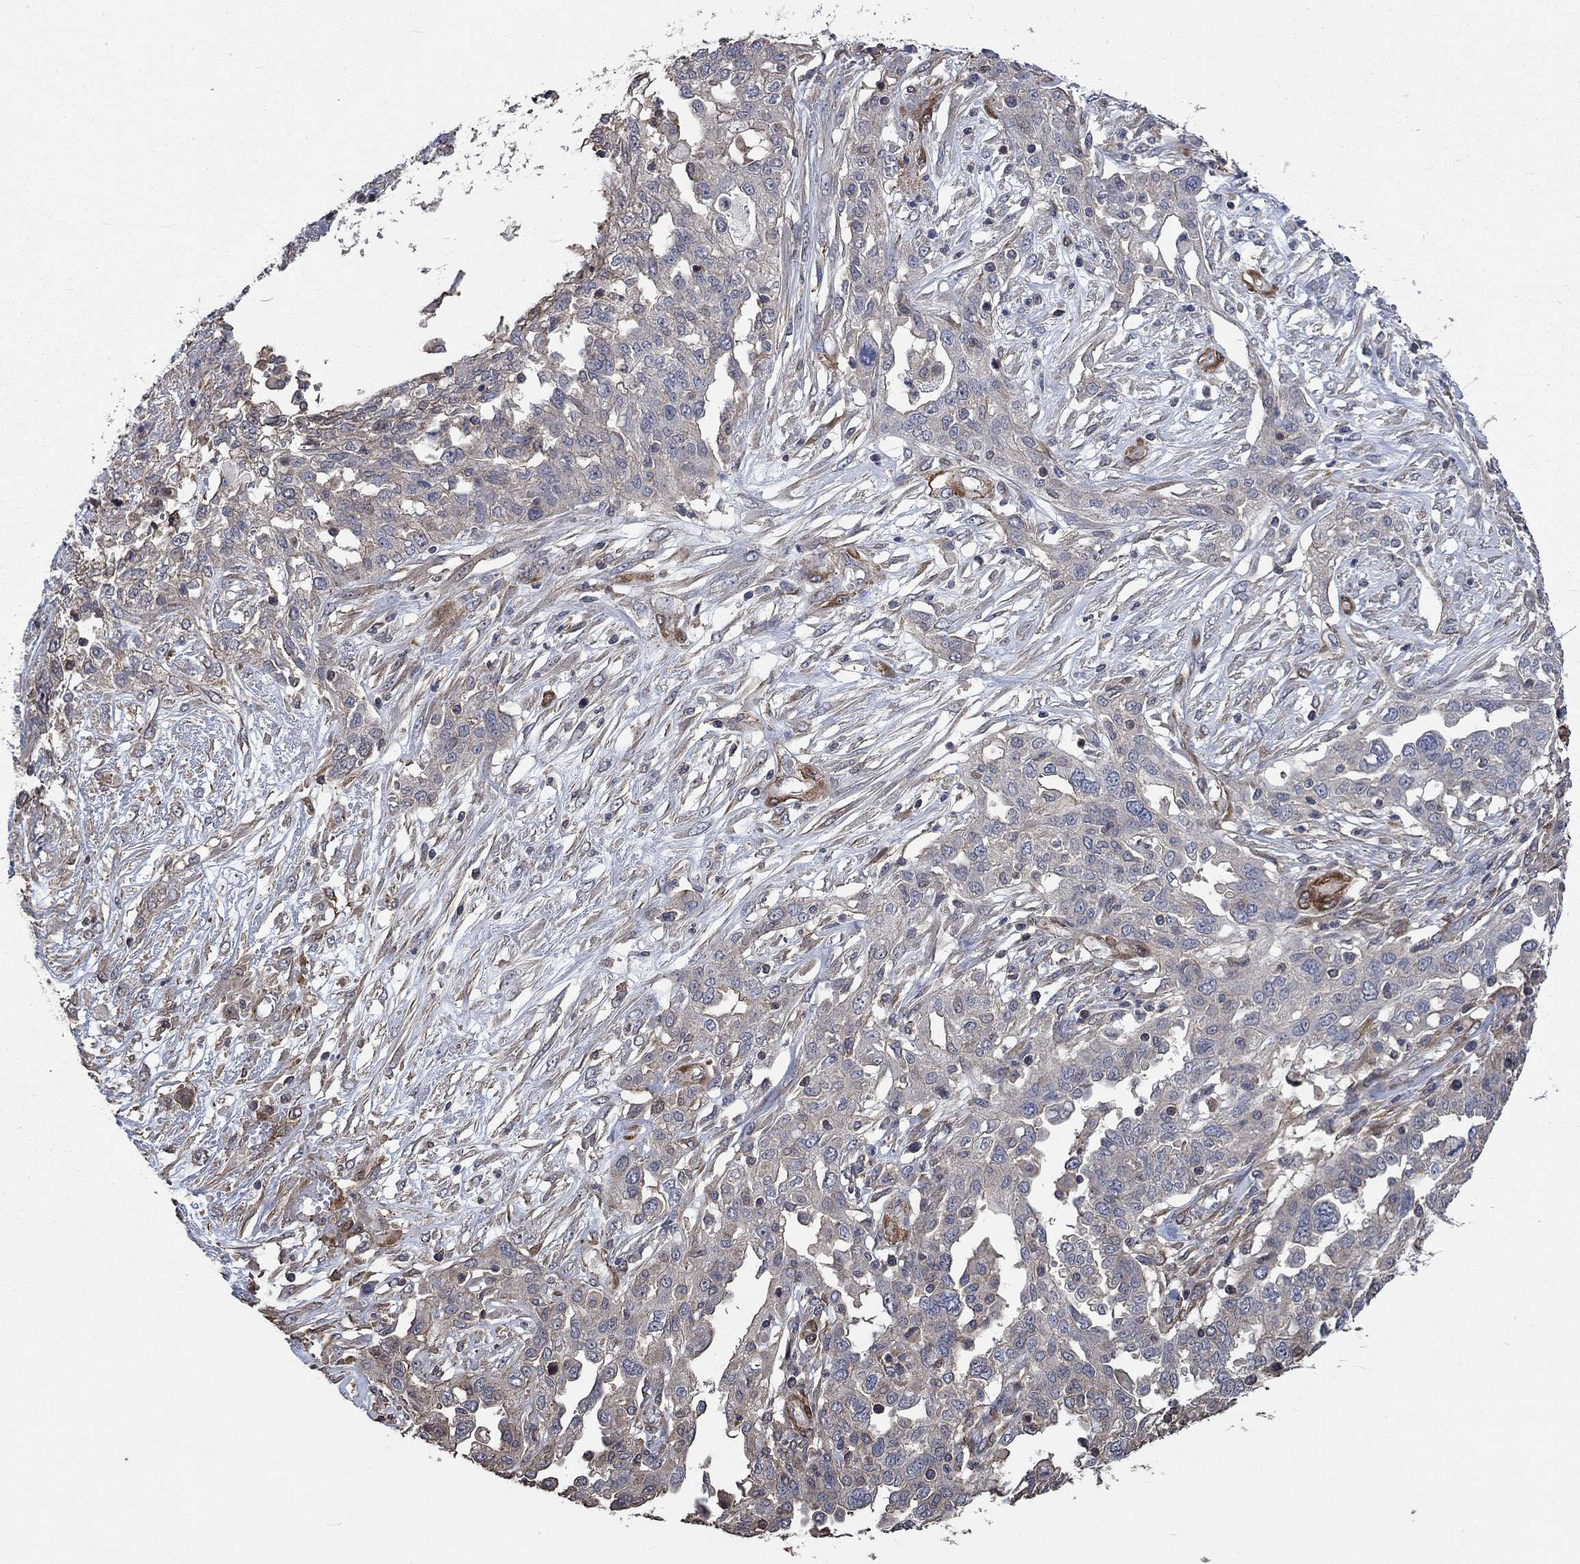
{"staining": {"intensity": "negative", "quantity": "none", "location": "none"}, "tissue": "ovarian cancer", "cell_type": "Tumor cells", "image_type": "cancer", "snomed": [{"axis": "morphology", "description": "Cystadenocarcinoma, serous, NOS"}, {"axis": "topography", "description": "Ovary"}], "caption": "Serous cystadenocarcinoma (ovarian) was stained to show a protein in brown. There is no significant positivity in tumor cells. (DAB (3,3'-diaminobenzidine) IHC visualized using brightfield microscopy, high magnification).", "gene": "PDE3A", "patient": {"sex": "female", "age": 67}}